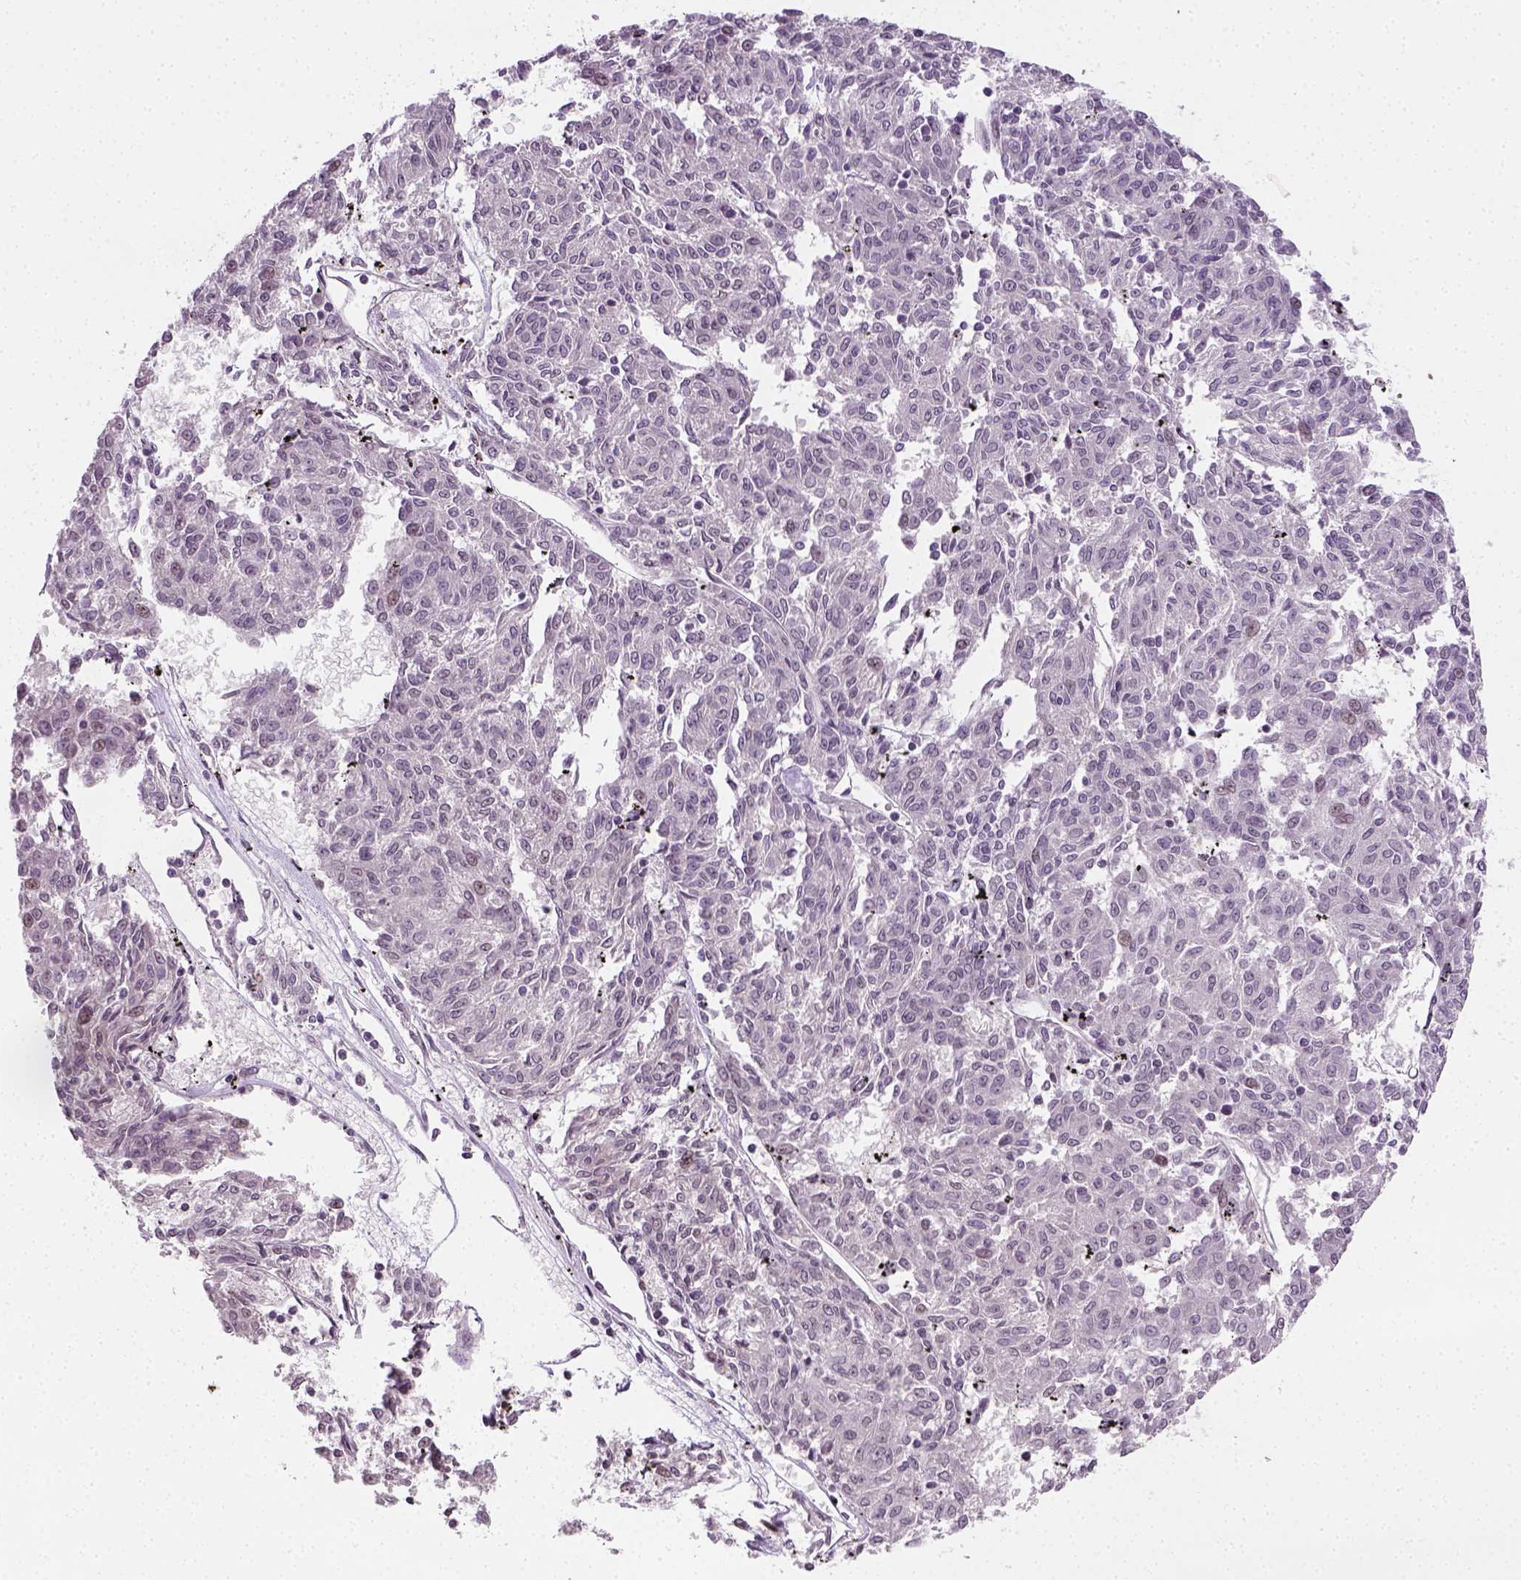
{"staining": {"intensity": "weak", "quantity": "<25%", "location": "nuclear"}, "tissue": "melanoma", "cell_type": "Tumor cells", "image_type": "cancer", "snomed": [{"axis": "morphology", "description": "Malignant melanoma, NOS"}, {"axis": "topography", "description": "Skin"}], "caption": "Immunohistochemical staining of human malignant melanoma exhibits no significant staining in tumor cells.", "gene": "FANCE", "patient": {"sex": "female", "age": 72}}